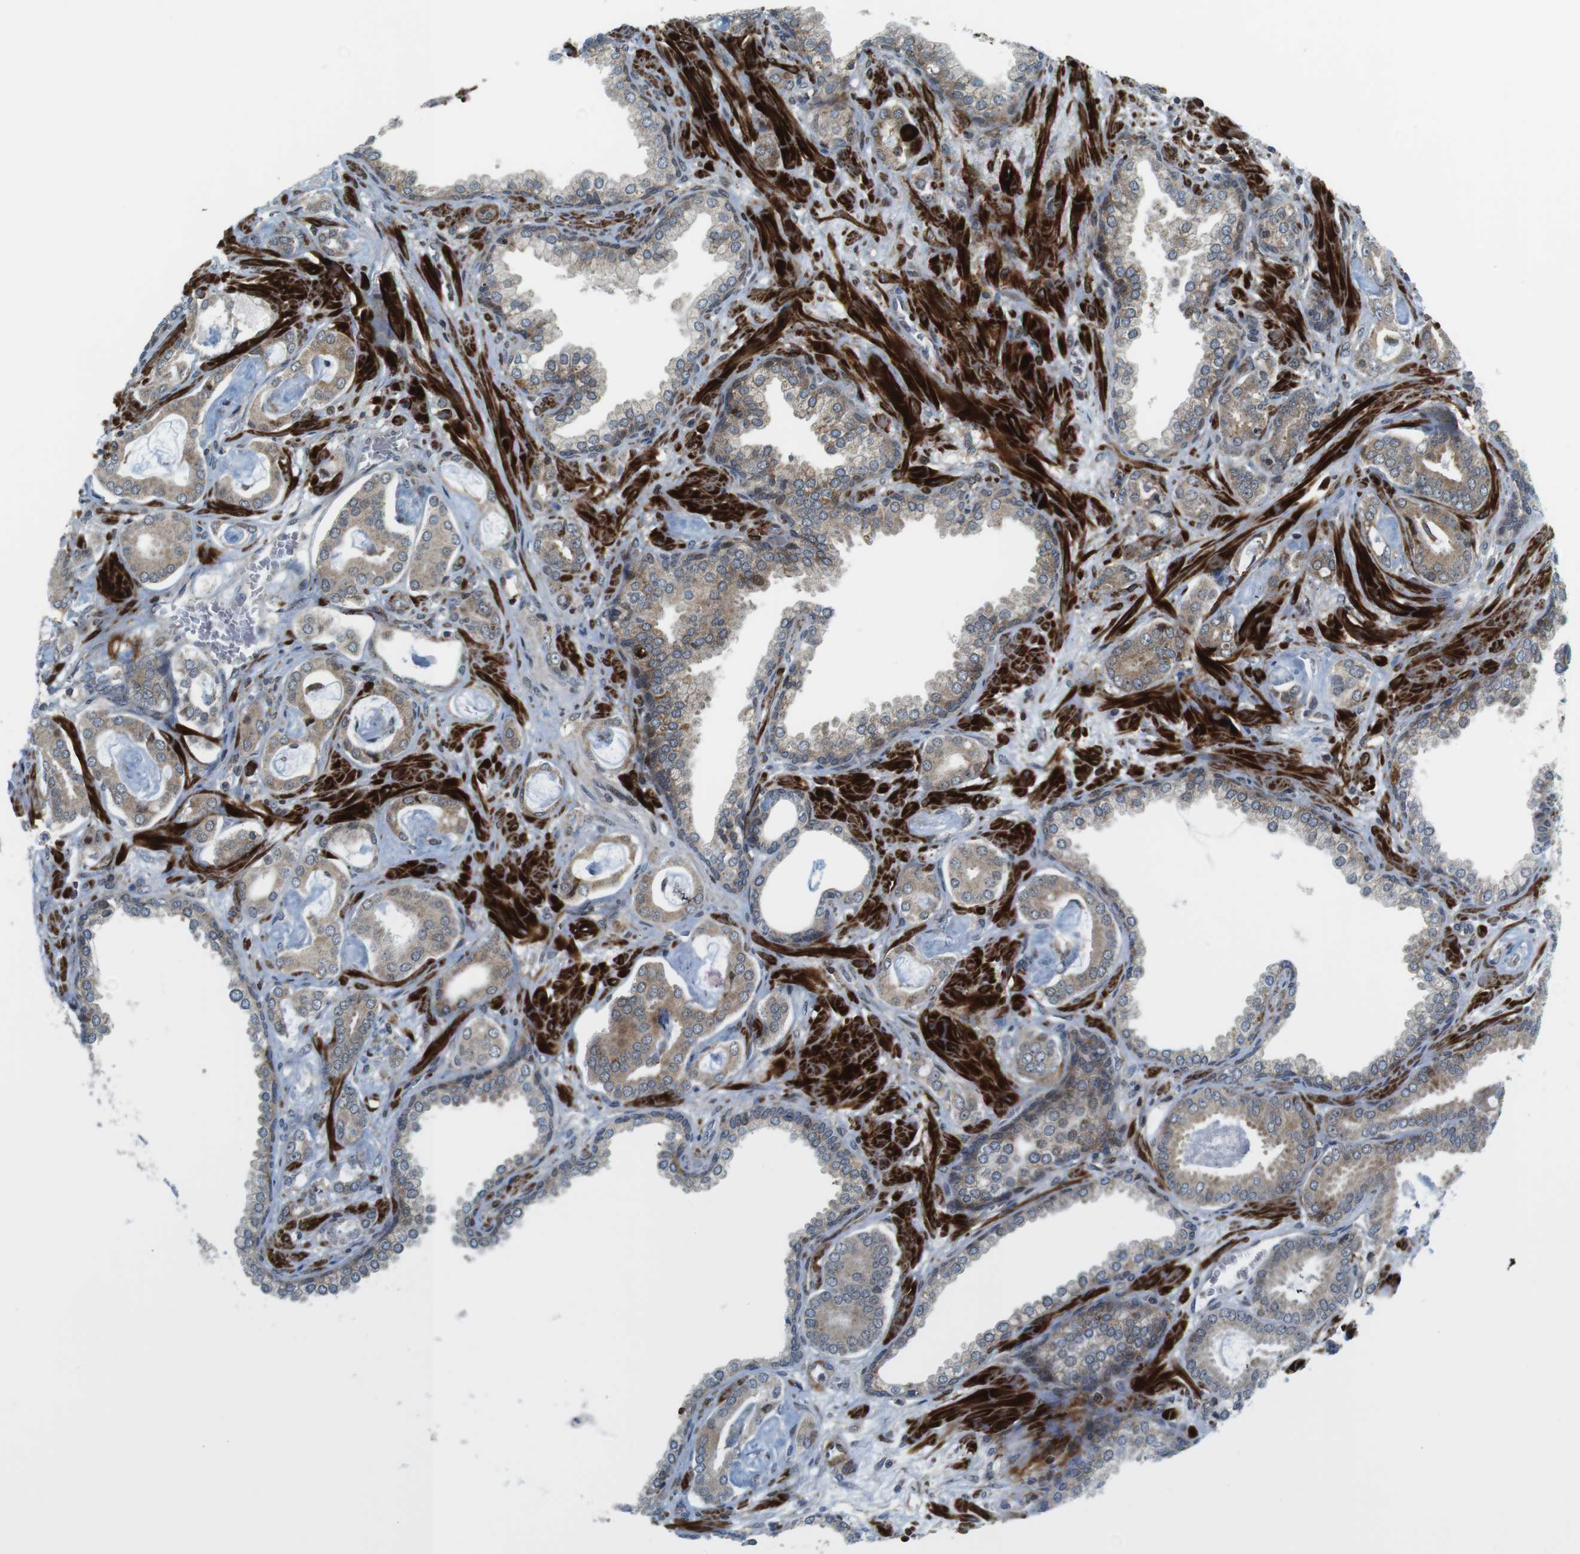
{"staining": {"intensity": "weak", "quantity": "25%-75%", "location": "cytoplasmic/membranous"}, "tissue": "prostate cancer", "cell_type": "Tumor cells", "image_type": "cancer", "snomed": [{"axis": "morphology", "description": "Adenocarcinoma, Low grade"}, {"axis": "topography", "description": "Prostate"}], "caption": "Prostate cancer tissue shows weak cytoplasmic/membranous positivity in approximately 25%-75% of tumor cells", "gene": "CUL7", "patient": {"sex": "male", "age": 53}}